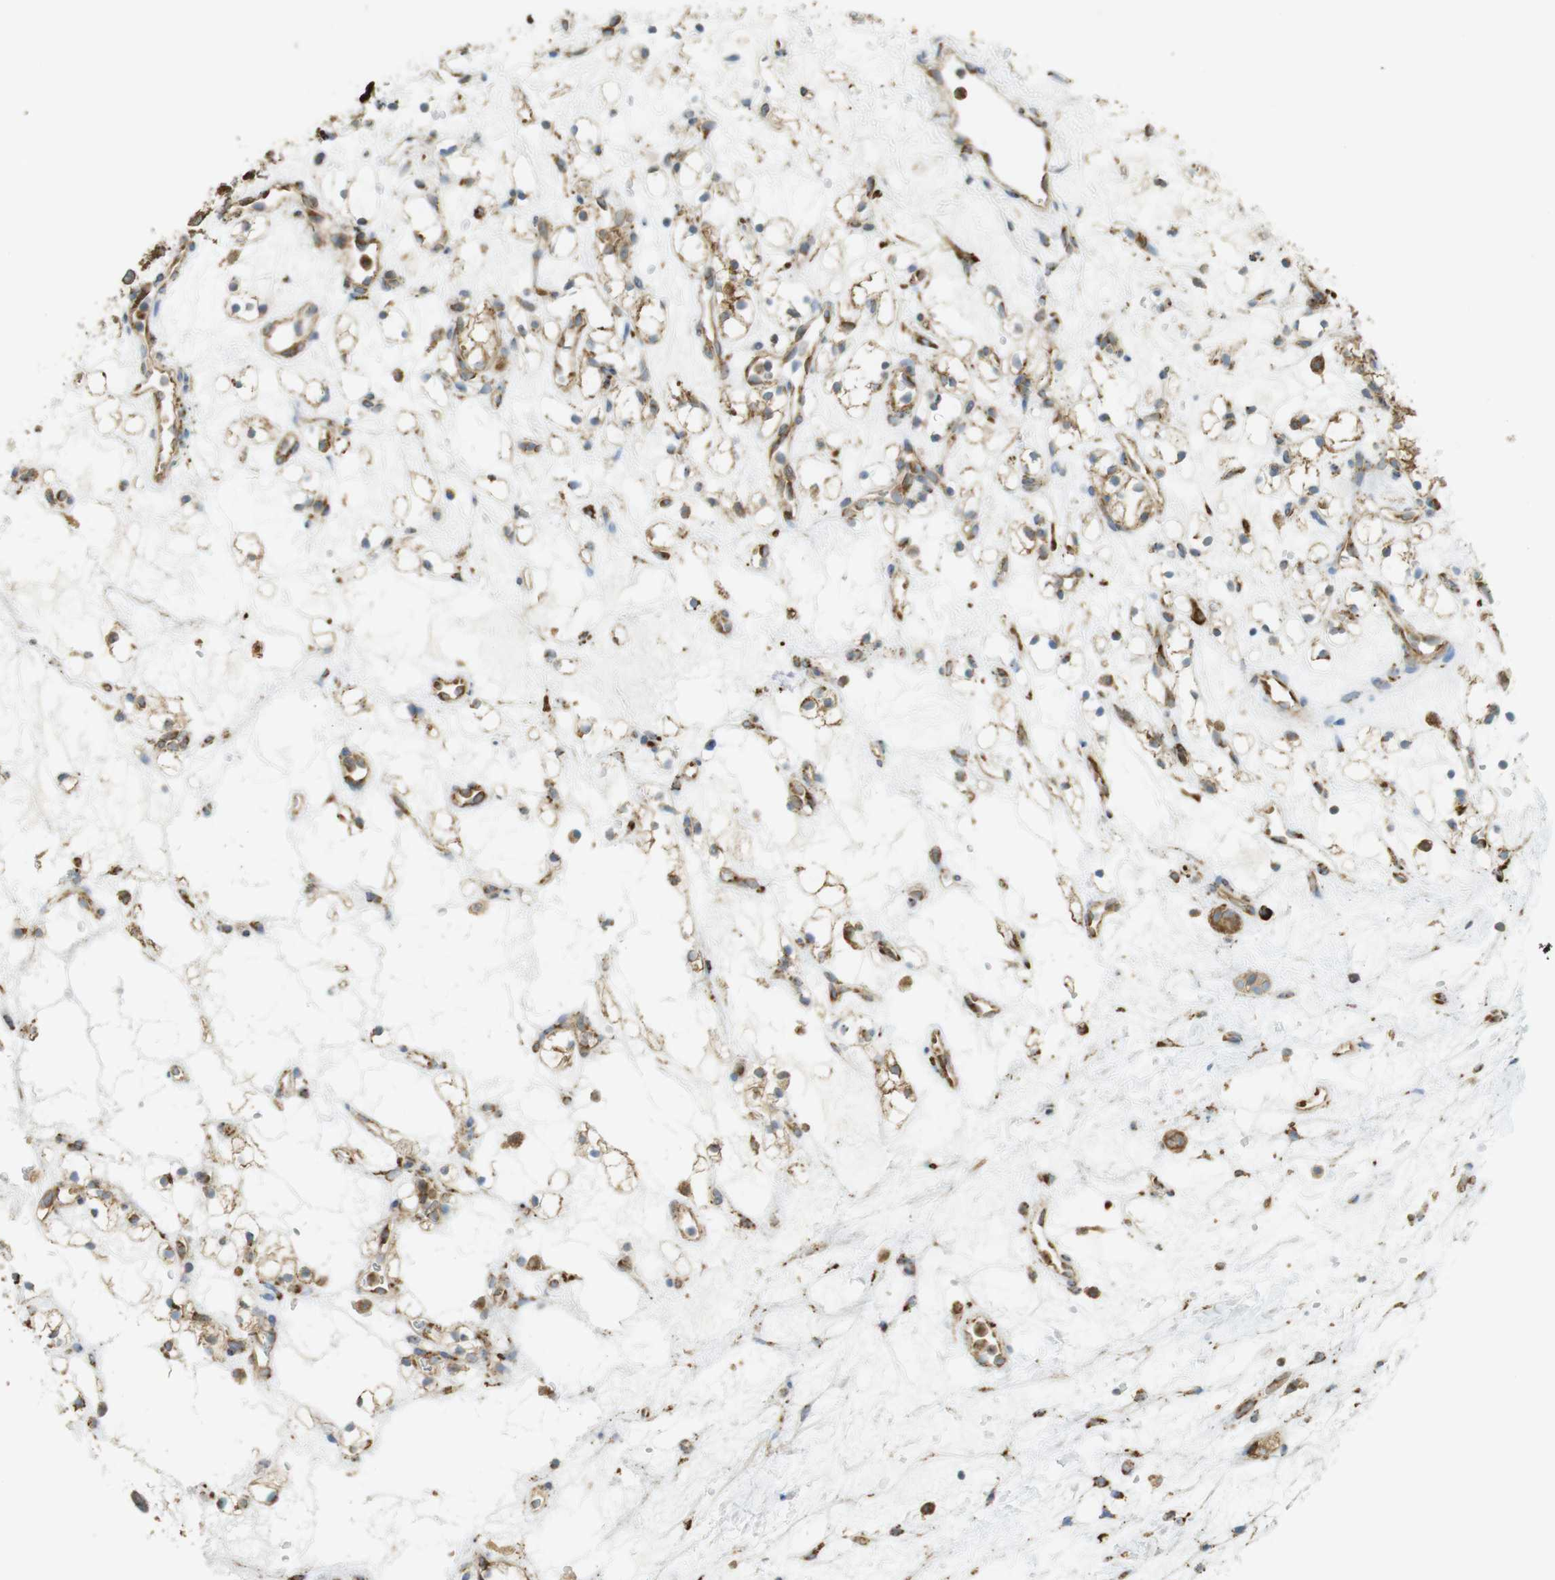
{"staining": {"intensity": "negative", "quantity": "none", "location": "none"}, "tissue": "renal cancer", "cell_type": "Tumor cells", "image_type": "cancer", "snomed": [{"axis": "morphology", "description": "Adenocarcinoma, NOS"}, {"axis": "topography", "description": "Kidney"}], "caption": "The IHC photomicrograph has no significant positivity in tumor cells of adenocarcinoma (renal) tissue.", "gene": "MBOAT2", "patient": {"sex": "female", "age": 60}}